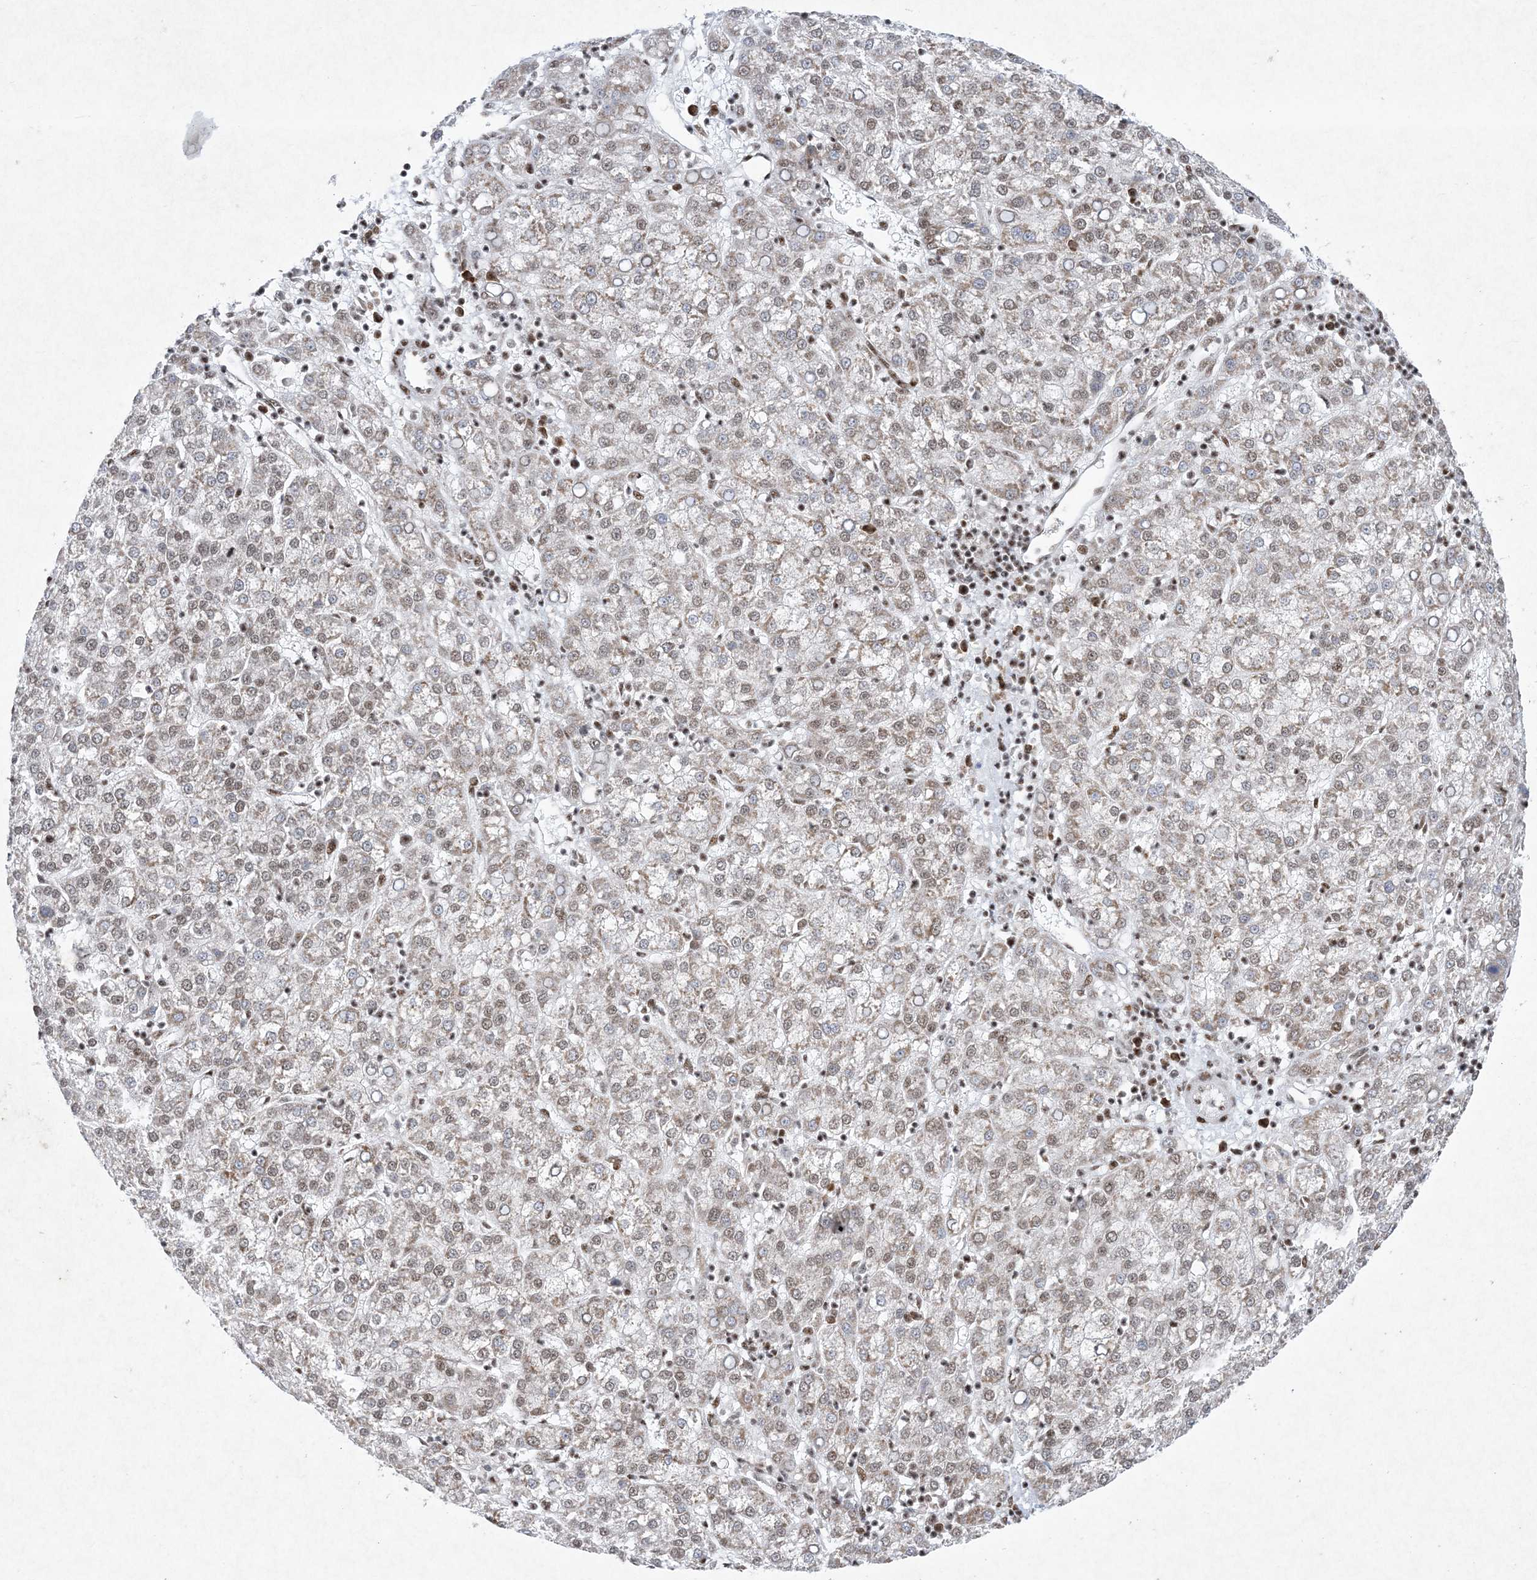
{"staining": {"intensity": "weak", "quantity": ">75%", "location": "nuclear"}, "tissue": "liver cancer", "cell_type": "Tumor cells", "image_type": "cancer", "snomed": [{"axis": "morphology", "description": "Carcinoma, Hepatocellular, NOS"}, {"axis": "topography", "description": "Liver"}], "caption": "Human hepatocellular carcinoma (liver) stained with a brown dye demonstrates weak nuclear positive expression in approximately >75% of tumor cells.", "gene": "PKNOX2", "patient": {"sex": "female", "age": 58}}